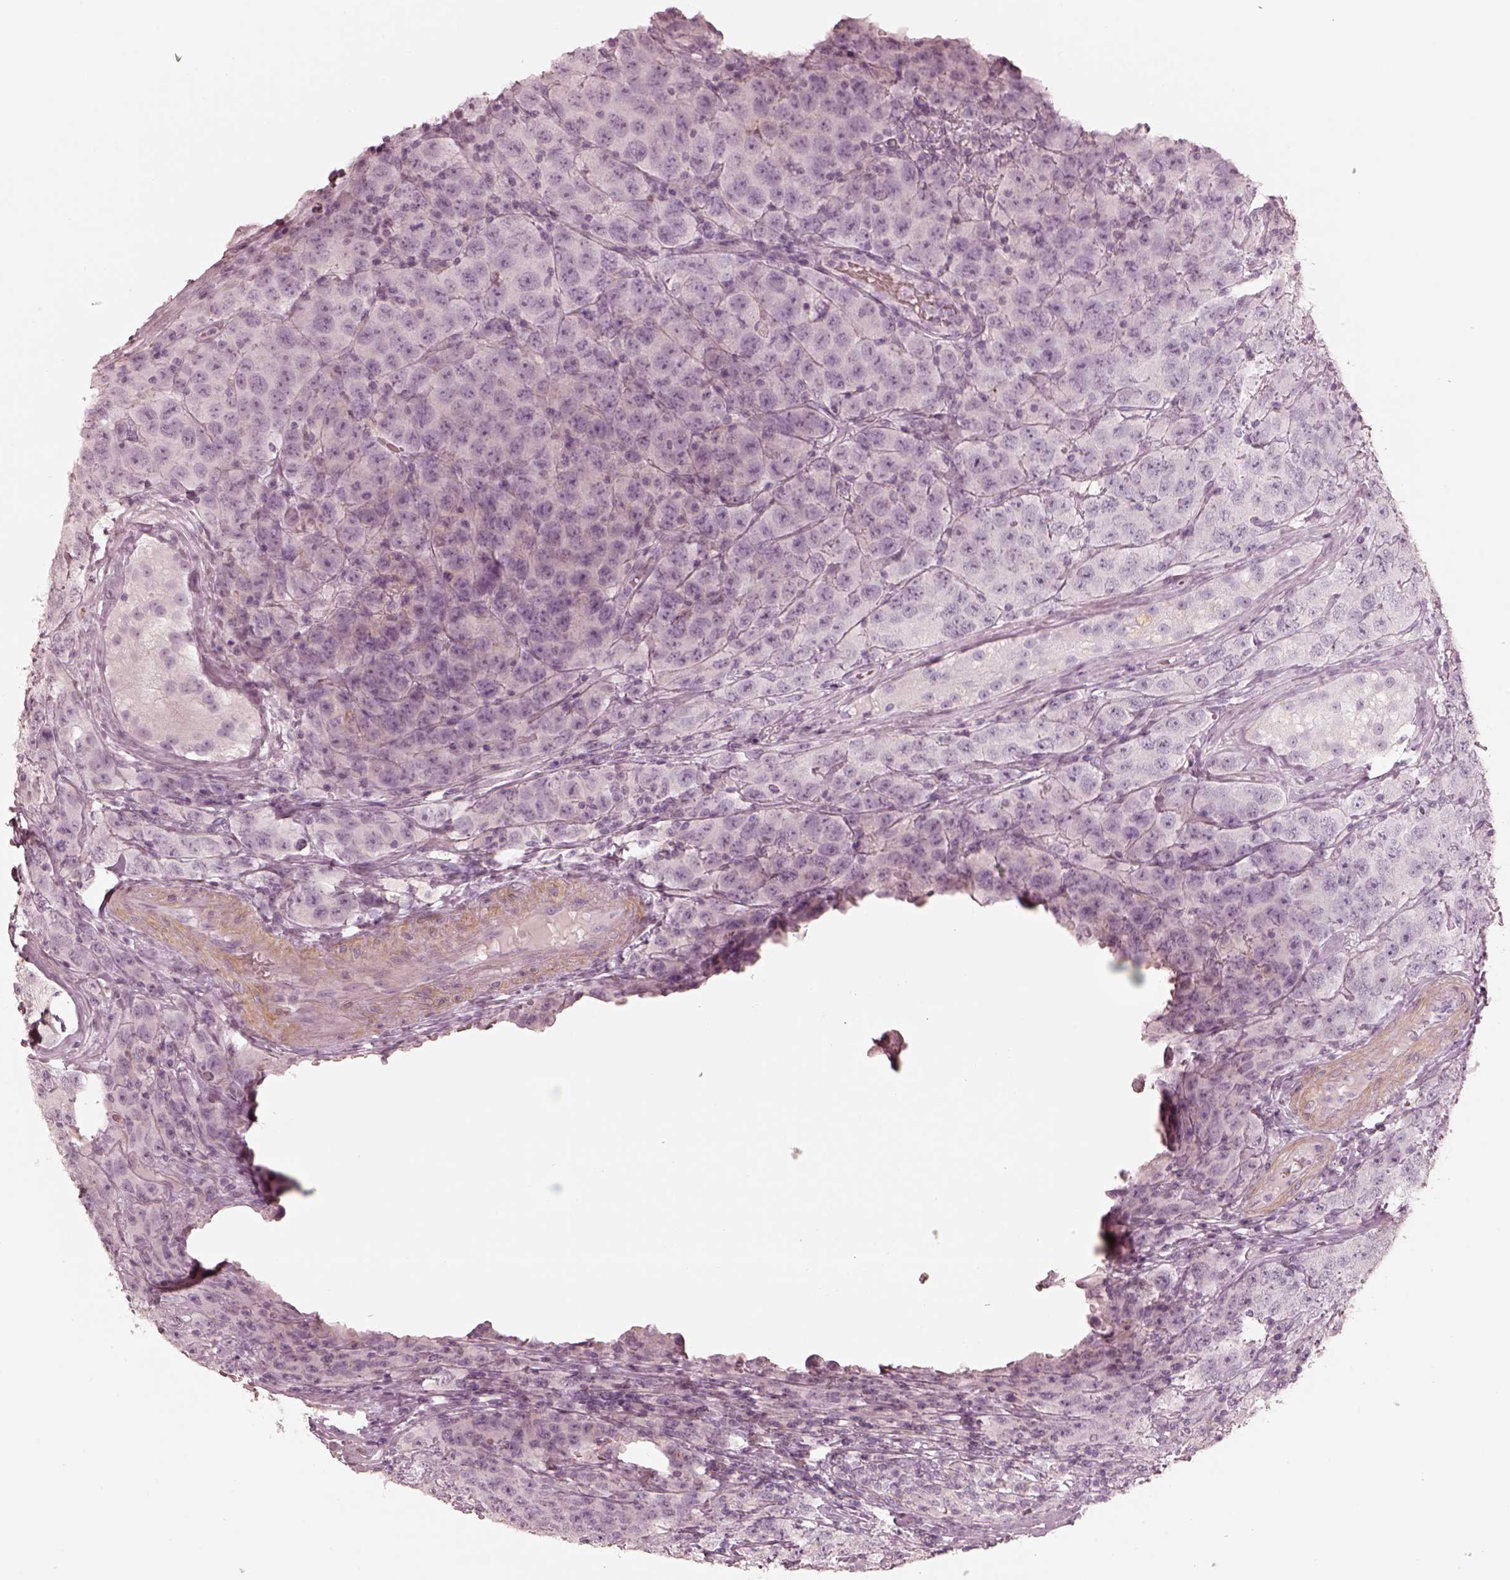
{"staining": {"intensity": "negative", "quantity": "none", "location": "none"}, "tissue": "testis cancer", "cell_type": "Tumor cells", "image_type": "cancer", "snomed": [{"axis": "morphology", "description": "Seminoma, NOS"}, {"axis": "topography", "description": "Testis"}], "caption": "Seminoma (testis) was stained to show a protein in brown. There is no significant positivity in tumor cells.", "gene": "PRLHR", "patient": {"sex": "male", "age": 52}}